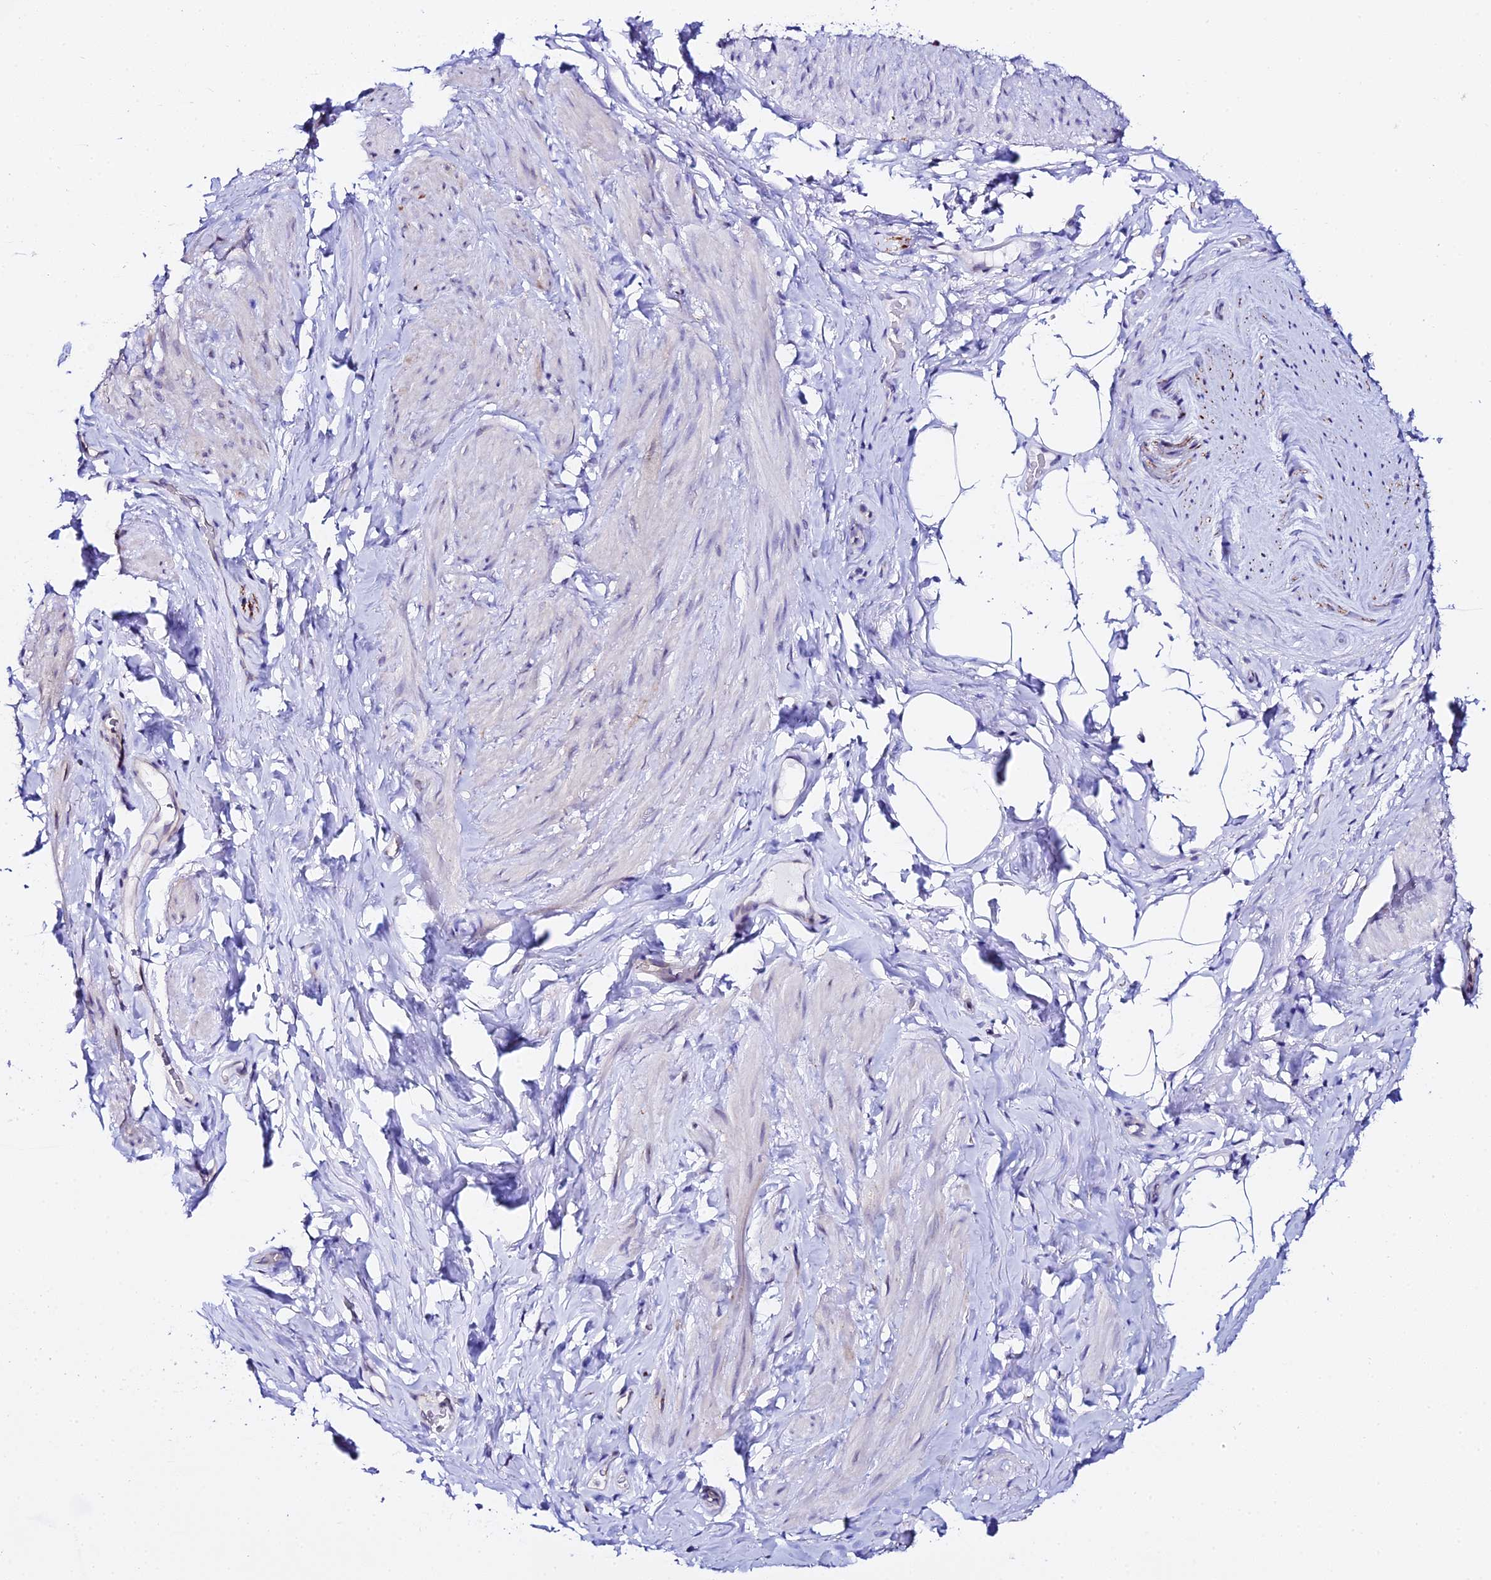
{"staining": {"intensity": "moderate", "quantity": "<25%", "location": "cytoplasmic/membranous"}, "tissue": "smooth muscle", "cell_type": "Smooth muscle cells", "image_type": "normal", "snomed": [{"axis": "morphology", "description": "Normal tissue, NOS"}, {"axis": "topography", "description": "Smooth muscle"}, {"axis": "topography", "description": "Peripheral nerve tissue"}], "caption": "IHC histopathology image of benign smooth muscle: human smooth muscle stained using immunohistochemistry demonstrates low levels of moderate protein expression localized specifically in the cytoplasmic/membranous of smooth muscle cells, appearing as a cytoplasmic/membranous brown color.", "gene": "ATG16L2", "patient": {"sex": "male", "age": 69}}